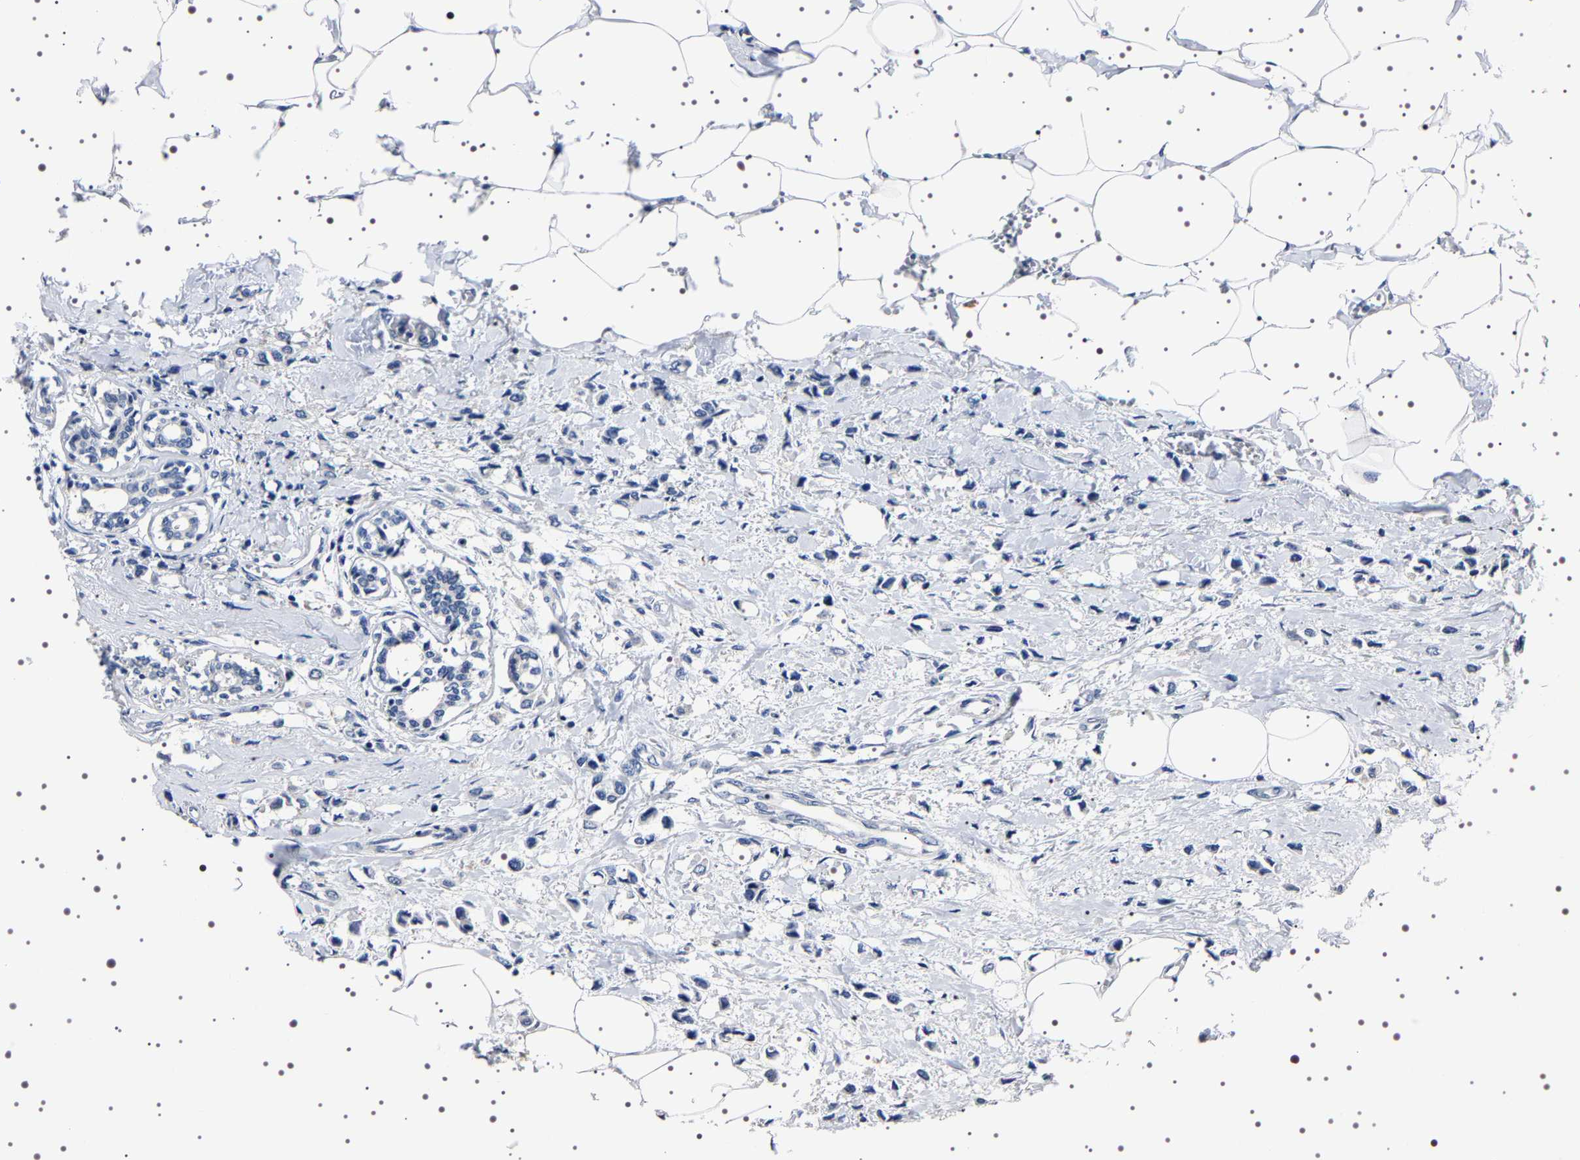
{"staining": {"intensity": "negative", "quantity": "none", "location": "none"}, "tissue": "breast cancer", "cell_type": "Tumor cells", "image_type": "cancer", "snomed": [{"axis": "morphology", "description": "Lobular carcinoma"}, {"axis": "topography", "description": "Breast"}], "caption": "Immunohistochemistry (IHC) of lobular carcinoma (breast) displays no staining in tumor cells.", "gene": "TARBP1", "patient": {"sex": "female", "age": 51}}